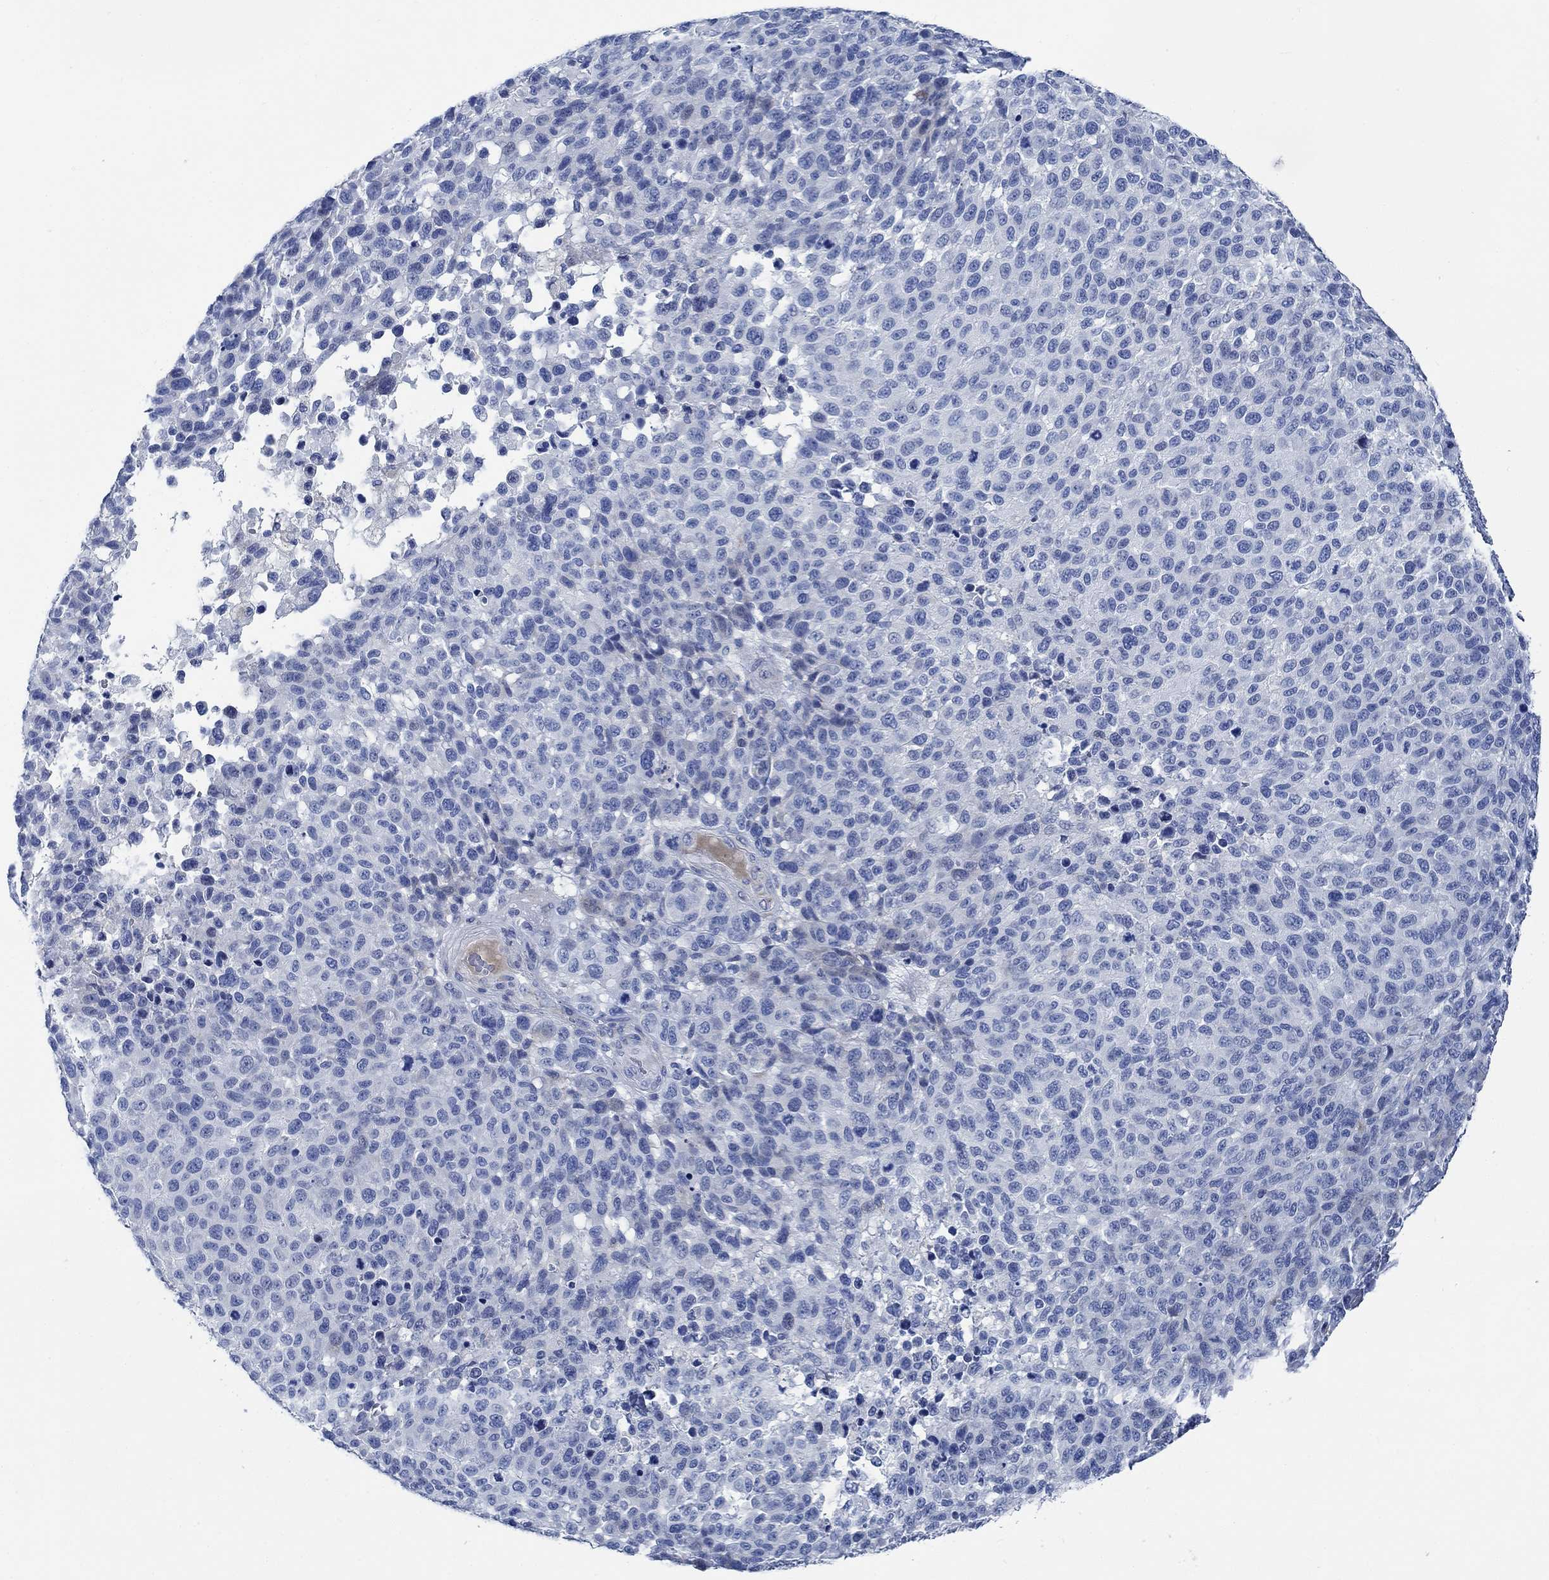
{"staining": {"intensity": "negative", "quantity": "none", "location": "none"}, "tissue": "melanoma", "cell_type": "Tumor cells", "image_type": "cancer", "snomed": [{"axis": "morphology", "description": "Malignant melanoma, NOS"}, {"axis": "topography", "description": "Skin"}], "caption": "A photomicrograph of melanoma stained for a protein displays no brown staining in tumor cells. (Stains: DAB immunohistochemistry (IHC) with hematoxylin counter stain, Microscopy: brightfield microscopy at high magnification).", "gene": "SVEP1", "patient": {"sex": "female", "age": 95}}